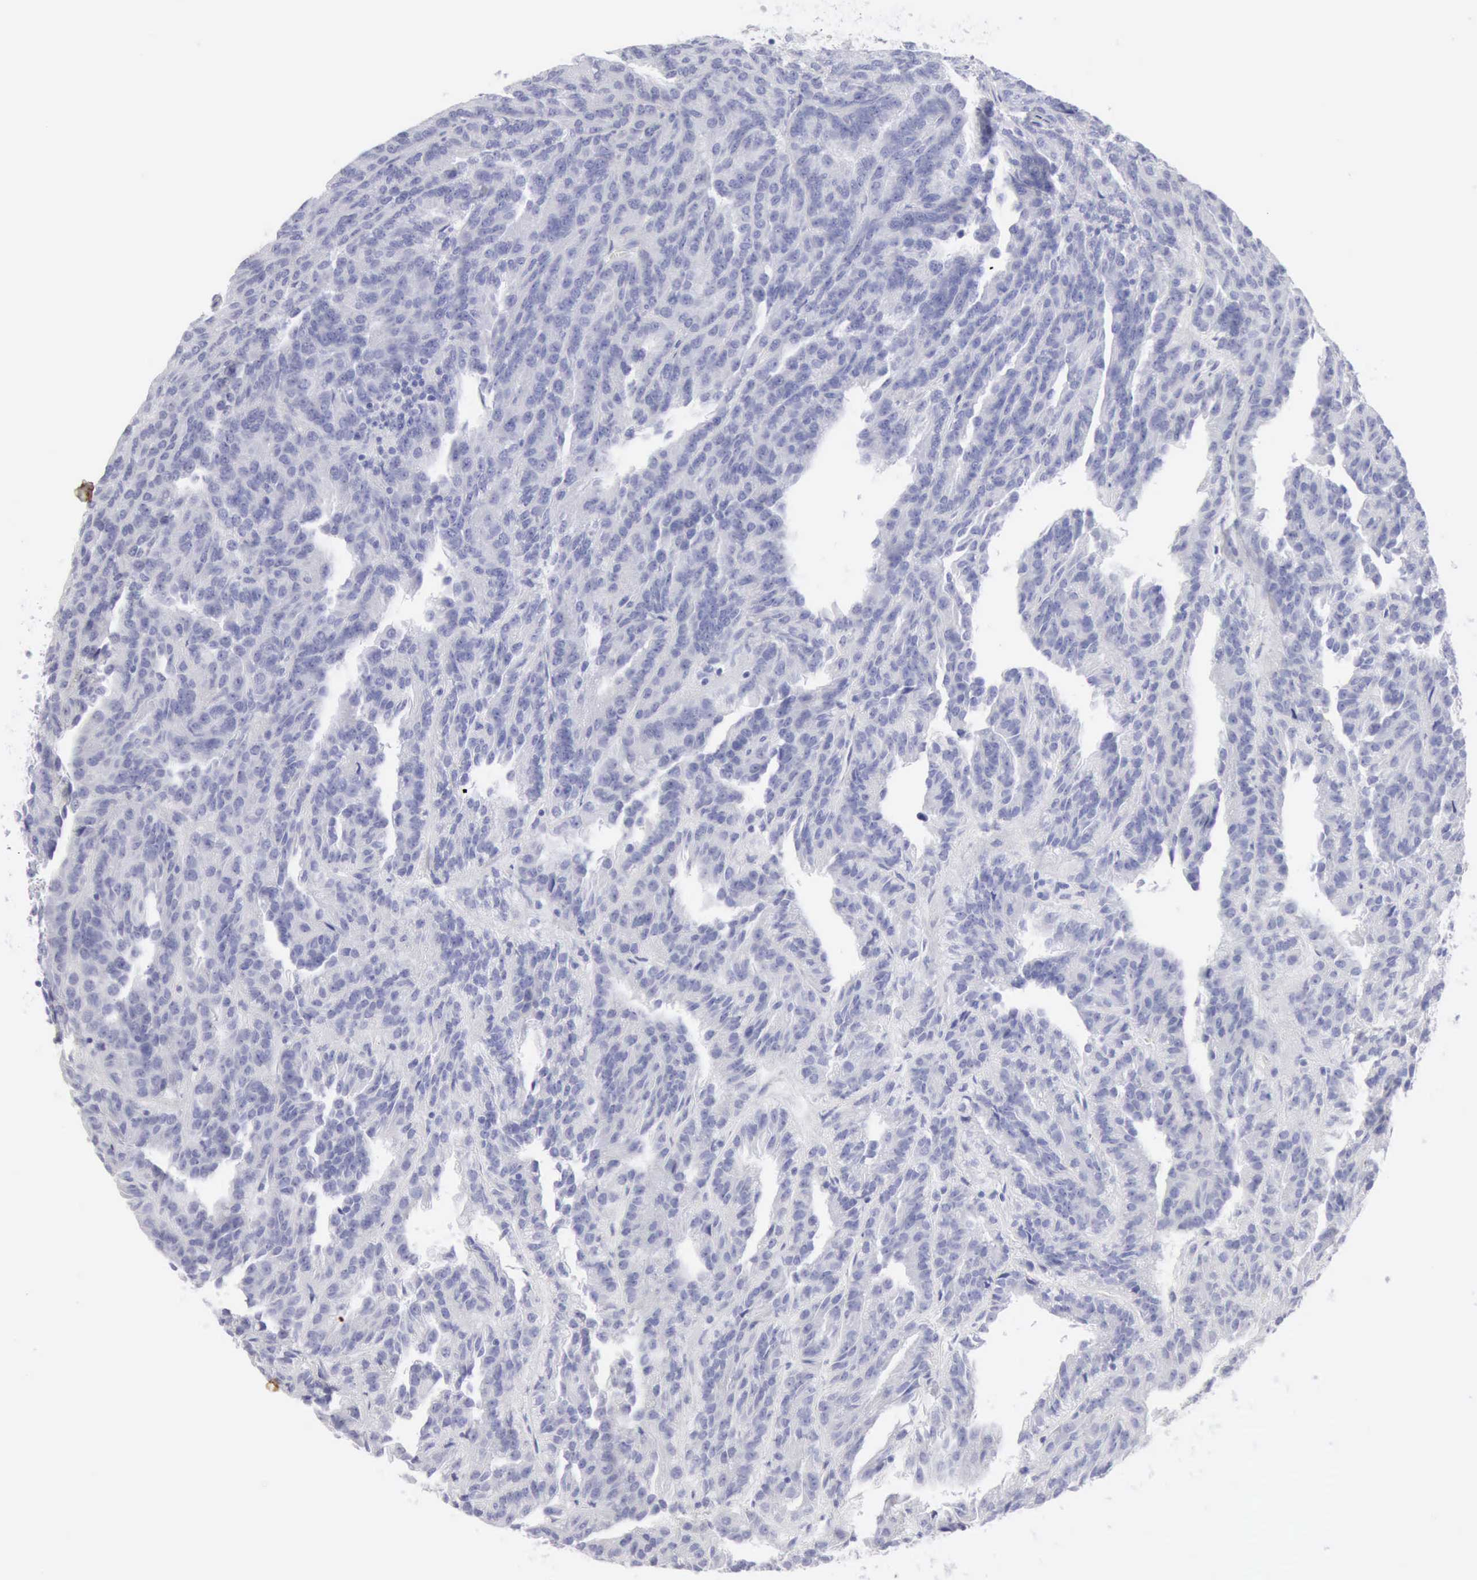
{"staining": {"intensity": "negative", "quantity": "none", "location": "none"}, "tissue": "renal cancer", "cell_type": "Tumor cells", "image_type": "cancer", "snomed": [{"axis": "morphology", "description": "Adenocarcinoma, NOS"}, {"axis": "topography", "description": "Kidney"}], "caption": "Adenocarcinoma (renal) was stained to show a protein in brown. There is no significant expression in tumor cells. (Brightfield microscopy of DAB IHC at high magnification).", "gene": "KRT5", "patient": {"sex": "male", "age": 46}}